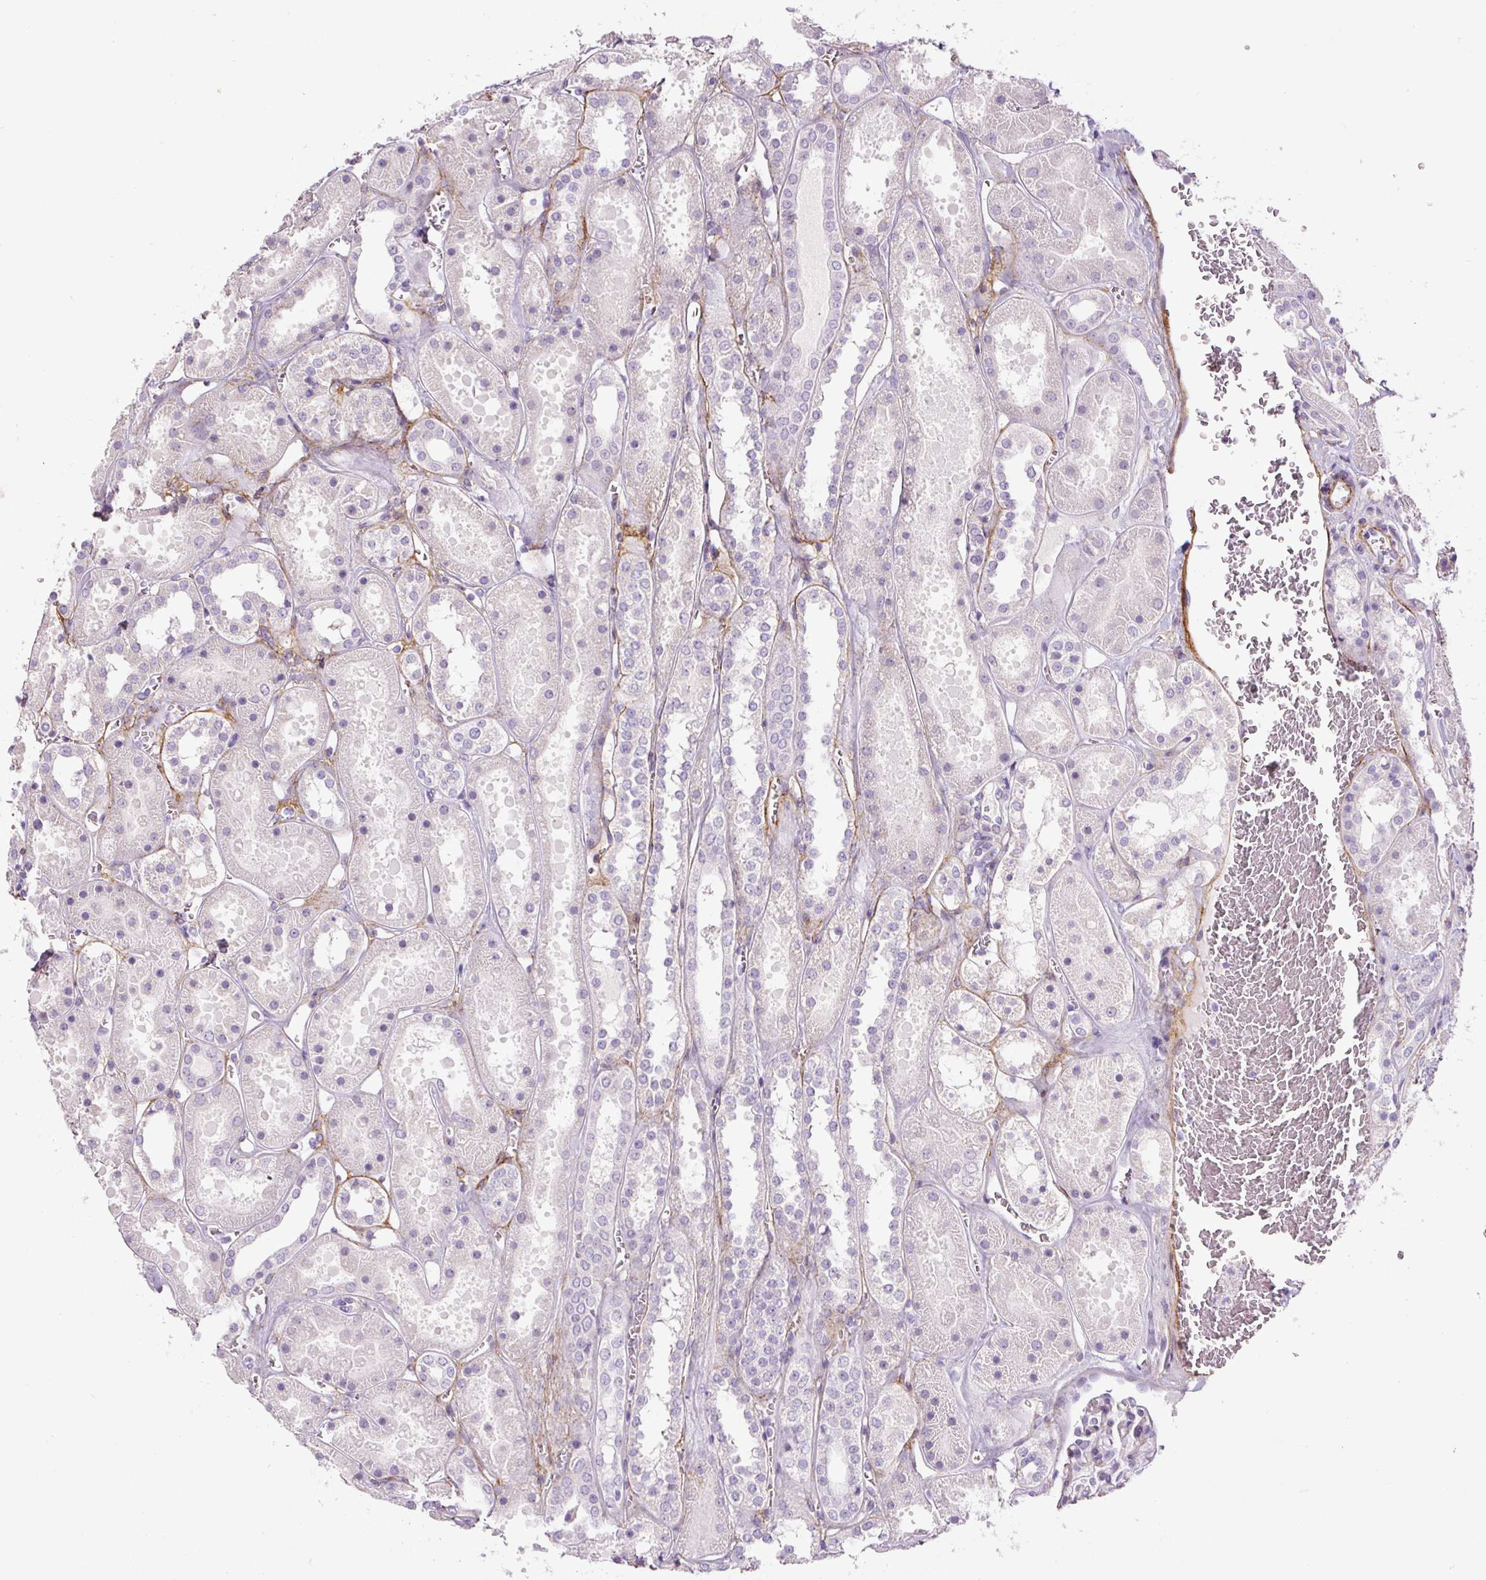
{"staining": {"intensity": "negative", "quantity": "none", "location": "none"}, "tissue": "kidney", "cell_type": "Cells in glomeruli", "image_type": "normal", "snomed": [{"axis": "morphology", "description": "Normal tissue, NOS"}, {"axis": "topography", "description": "Kidney"}], "caption": "Immunohistochemistry (IHC) image of normal human kidney stained for a protein (brown), which displays no expression in cells in glomeruli.", "gene": "FBN1", "patient": {"sex": "female", "age": 41}}